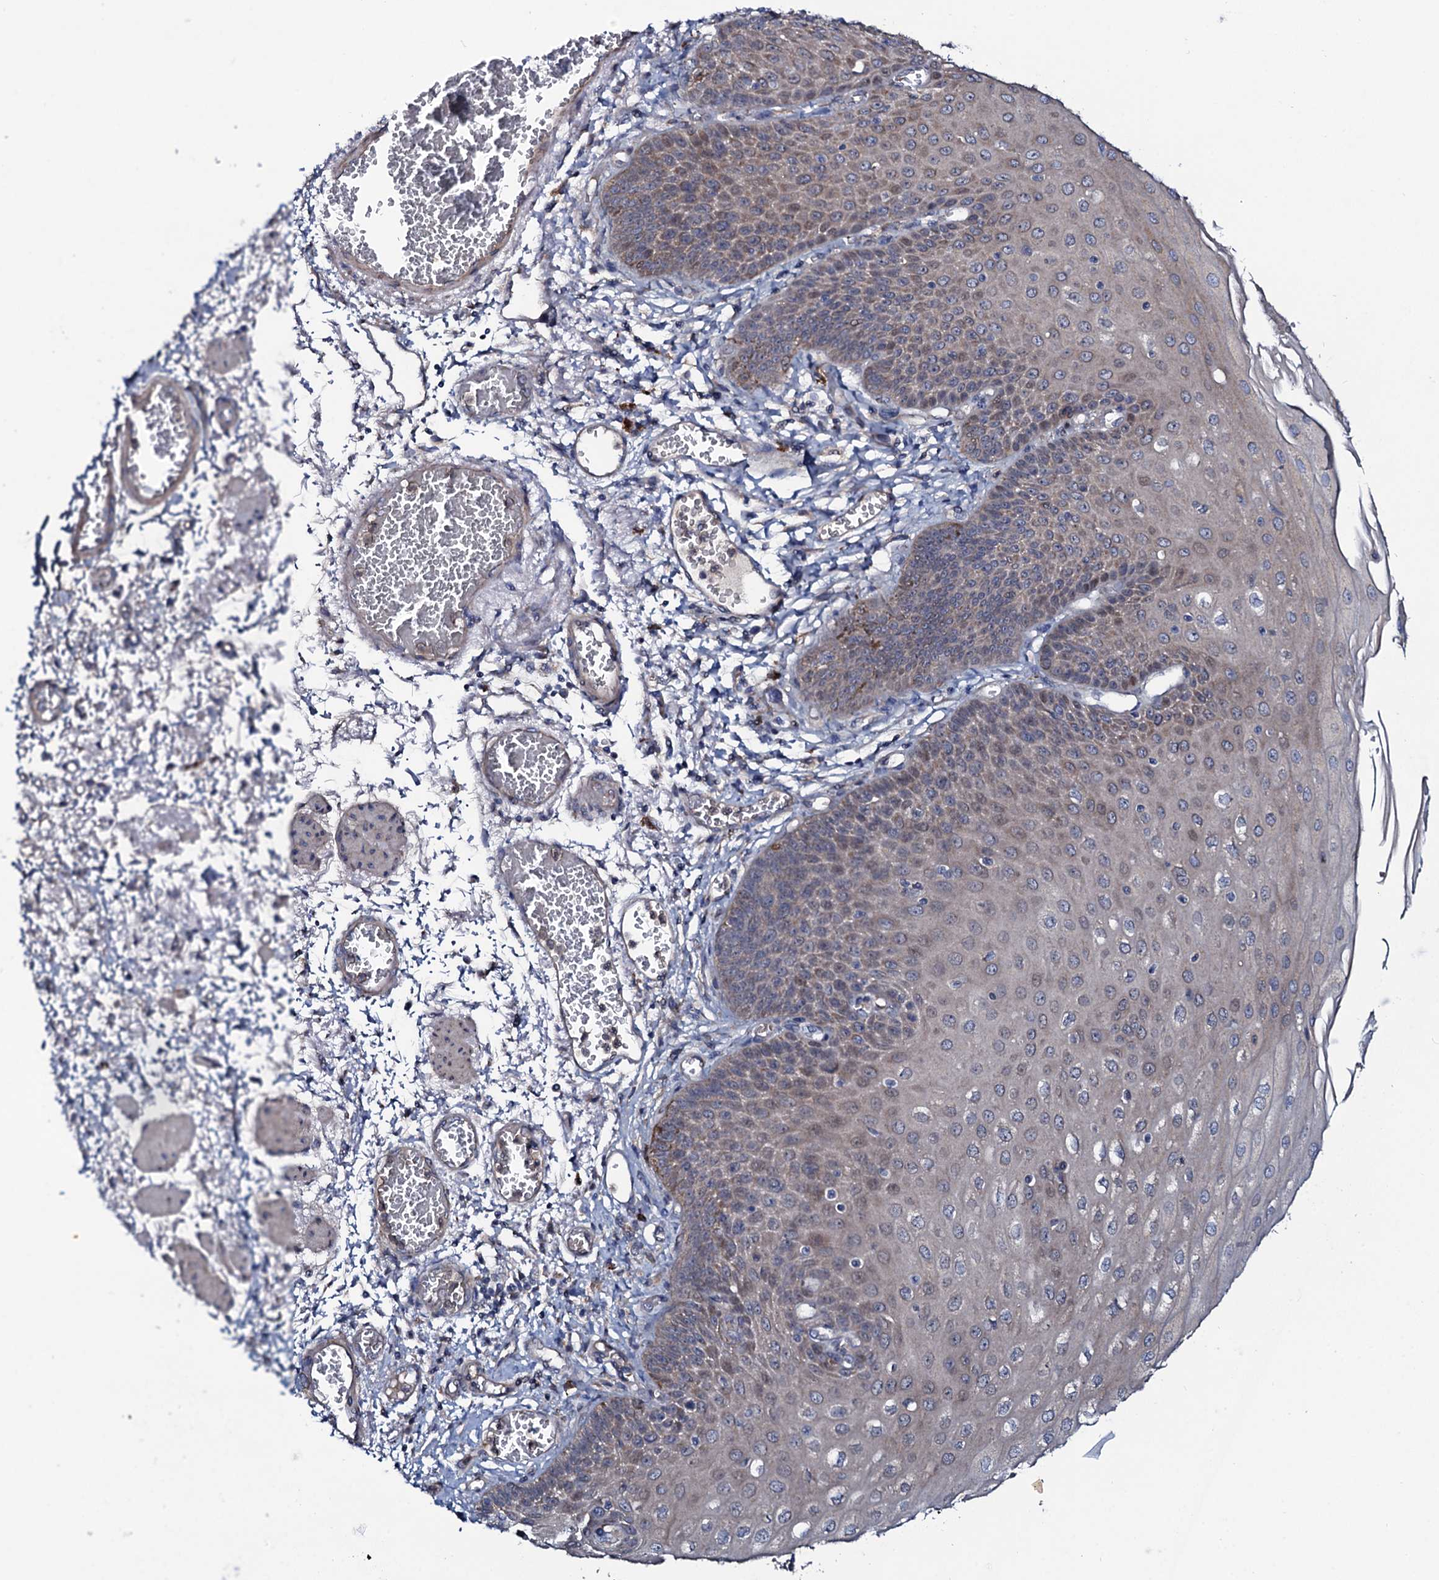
{"staining": {"intensity": "moderate", "quantity": "25%-75%", "location": "cytoplasmic/membranous"}, "tissue": "esophagus", "cell_type": "Squamous epithelial cells", "image_type": "normal", "snomed": [{"axis": "morphology", "description": "Normal tissue, NOS"}, {"axis": "topography", "description": "Esophagus"}], "caption": "A micrograph showing moderate cytoplasmic/membranous expression in approximately 25%-75% of squamous epithelial cells in normal esophagus, as visualized by brown immunohistochemical staining.", "gene": "PPP1R3D", "patient": {"sex": "male", "age": 81}}